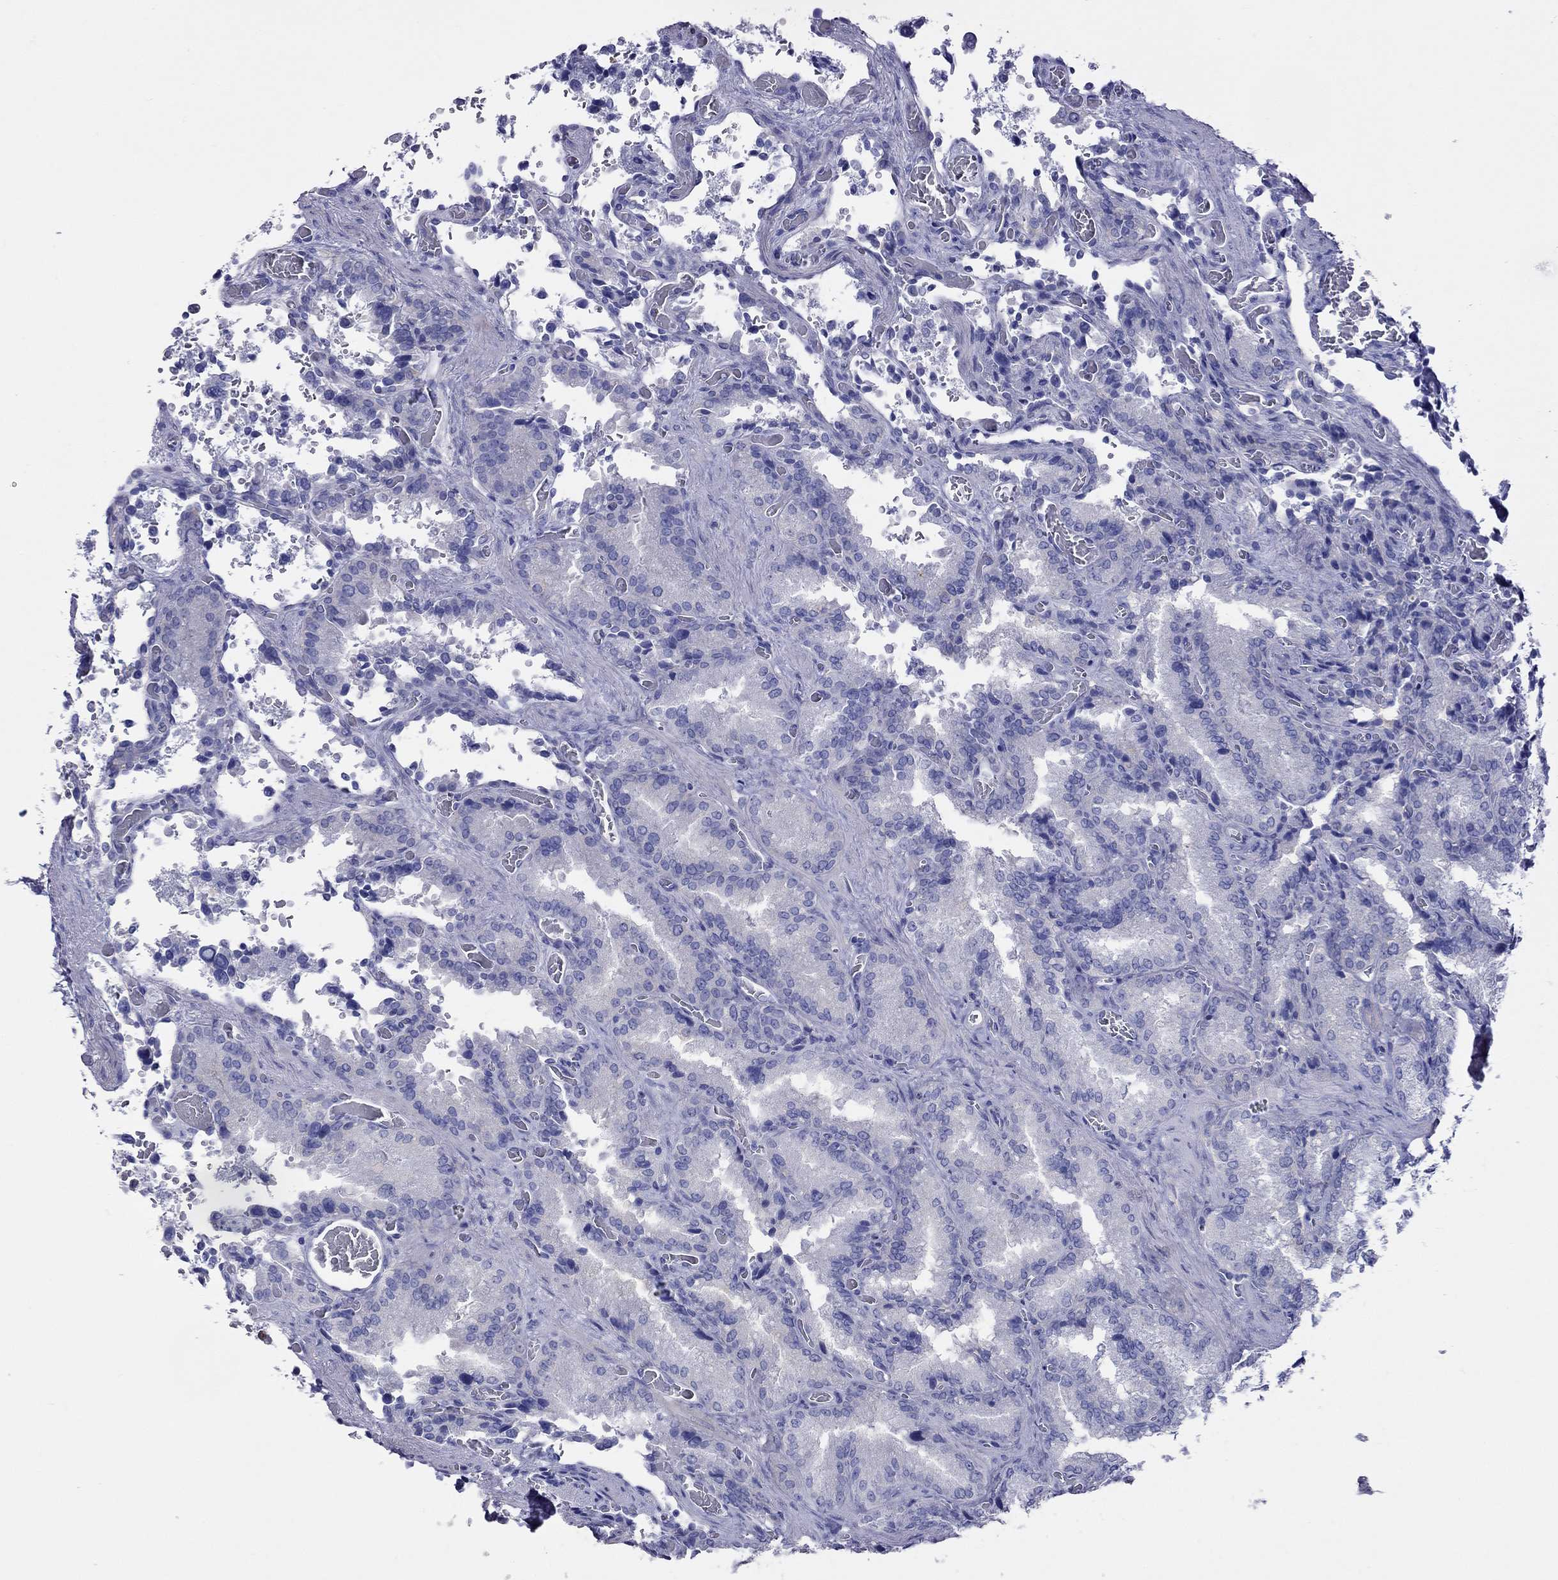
{"staining": {"intensity": "negative", "quantity": "none", "location": "none"}, "tissue": "seminal vesicle", "cell_type": "Glandular cells", "image_type": "normal", "snomed": [{"axis": "morphology", "description": "Normal tissue, NOS"}, {"axis": "topography", "description": "Seminal veicle"}], "caption": "Histopathology image shows no protein staining in glandular cells of unremarkable seminal vesicle.", "gene": "ALOX15B", "patient": {"sex": "male", "age": 37}}